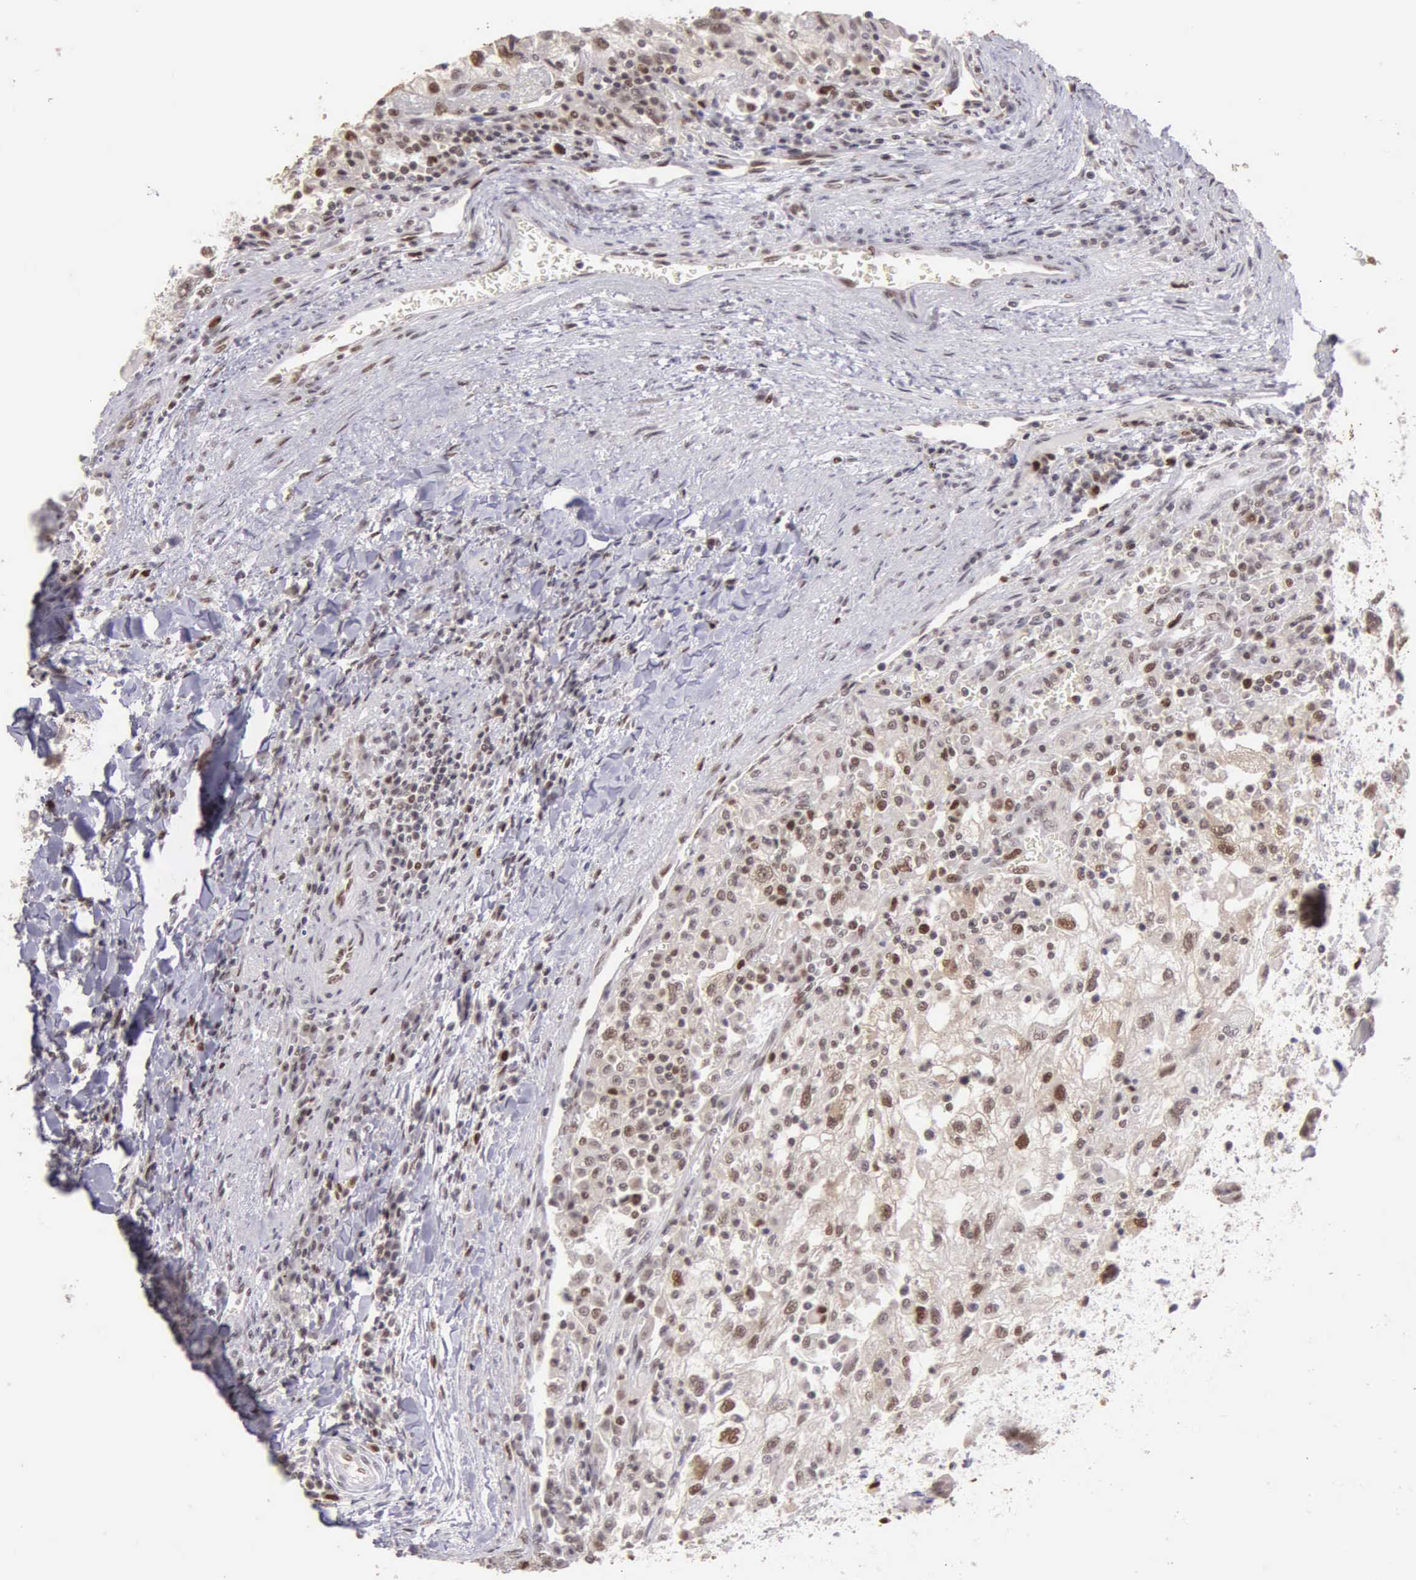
{"staining": {"intensity": "weak", "quantity": "25%-75%", "location": "cytoplasmic/membranous,nuclear"}, "tissue": "renal cancer", "cell_type": "Tumor cells", "image_type": "cancer", "snomed": [{"axis": "morphology", "description": "Normal tissue, NOS"}, {"axis": "morphology", "description": "Adenocarcinoma, NOS"}, {"axis": "topography", "description": "Kidney"}], "caption": "Immunohistochemistry of renal adenocarcinoma displays low levels of weak cytoplasmic/membranous and nuclear expression in approximately 25%-75% of tumor cells. (DAB = brown stain, brightfield microscopy at high magnification).", "gene": "UBR7", "patient": {"sex": "male", "age": 71}}